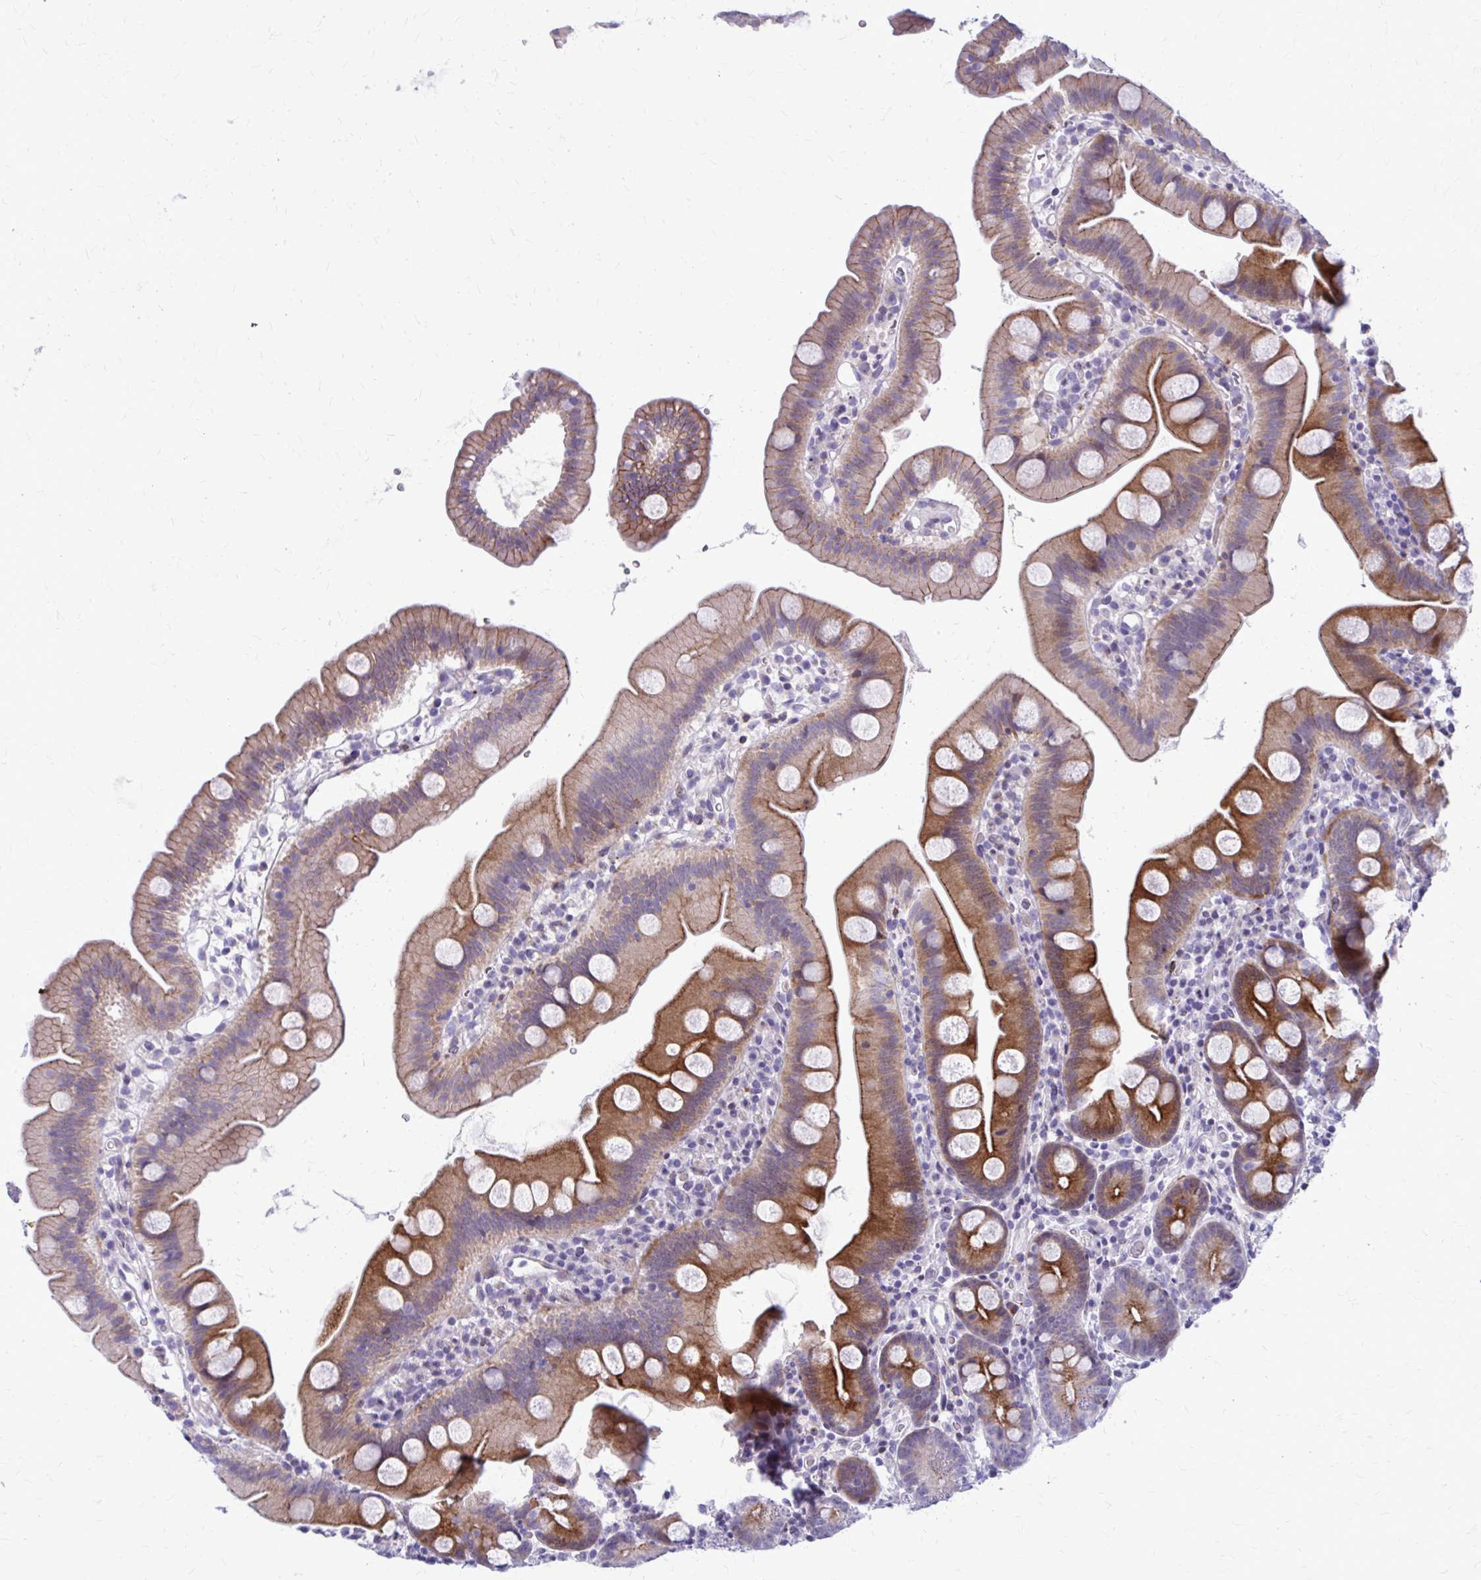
{"staining": {"intensity": "strong", "quantity": "25%-75%", "location": "cytoplasmic/membranous"}, "tissue": "small intestine", "cell_type": "Glandular cells", "image_type": "normal", "snomed": [{"axis": "morphology", "description": "Normal tissue, NOS"}, {"axis": "topography", "description": "Small intestine"}], "caption": "Immunohistochemistry (IHC) image of benign small intestine: small intestine stained using immunohistochemistry demonstrates high levels of strong protein expression localized specifically in the cytoplasmic/membranous of glandular cells, appearing as a cytoplasmic/membranous brown color.", "gene": "PEDS1", "patient": {"sex": "female", "age": 68}}